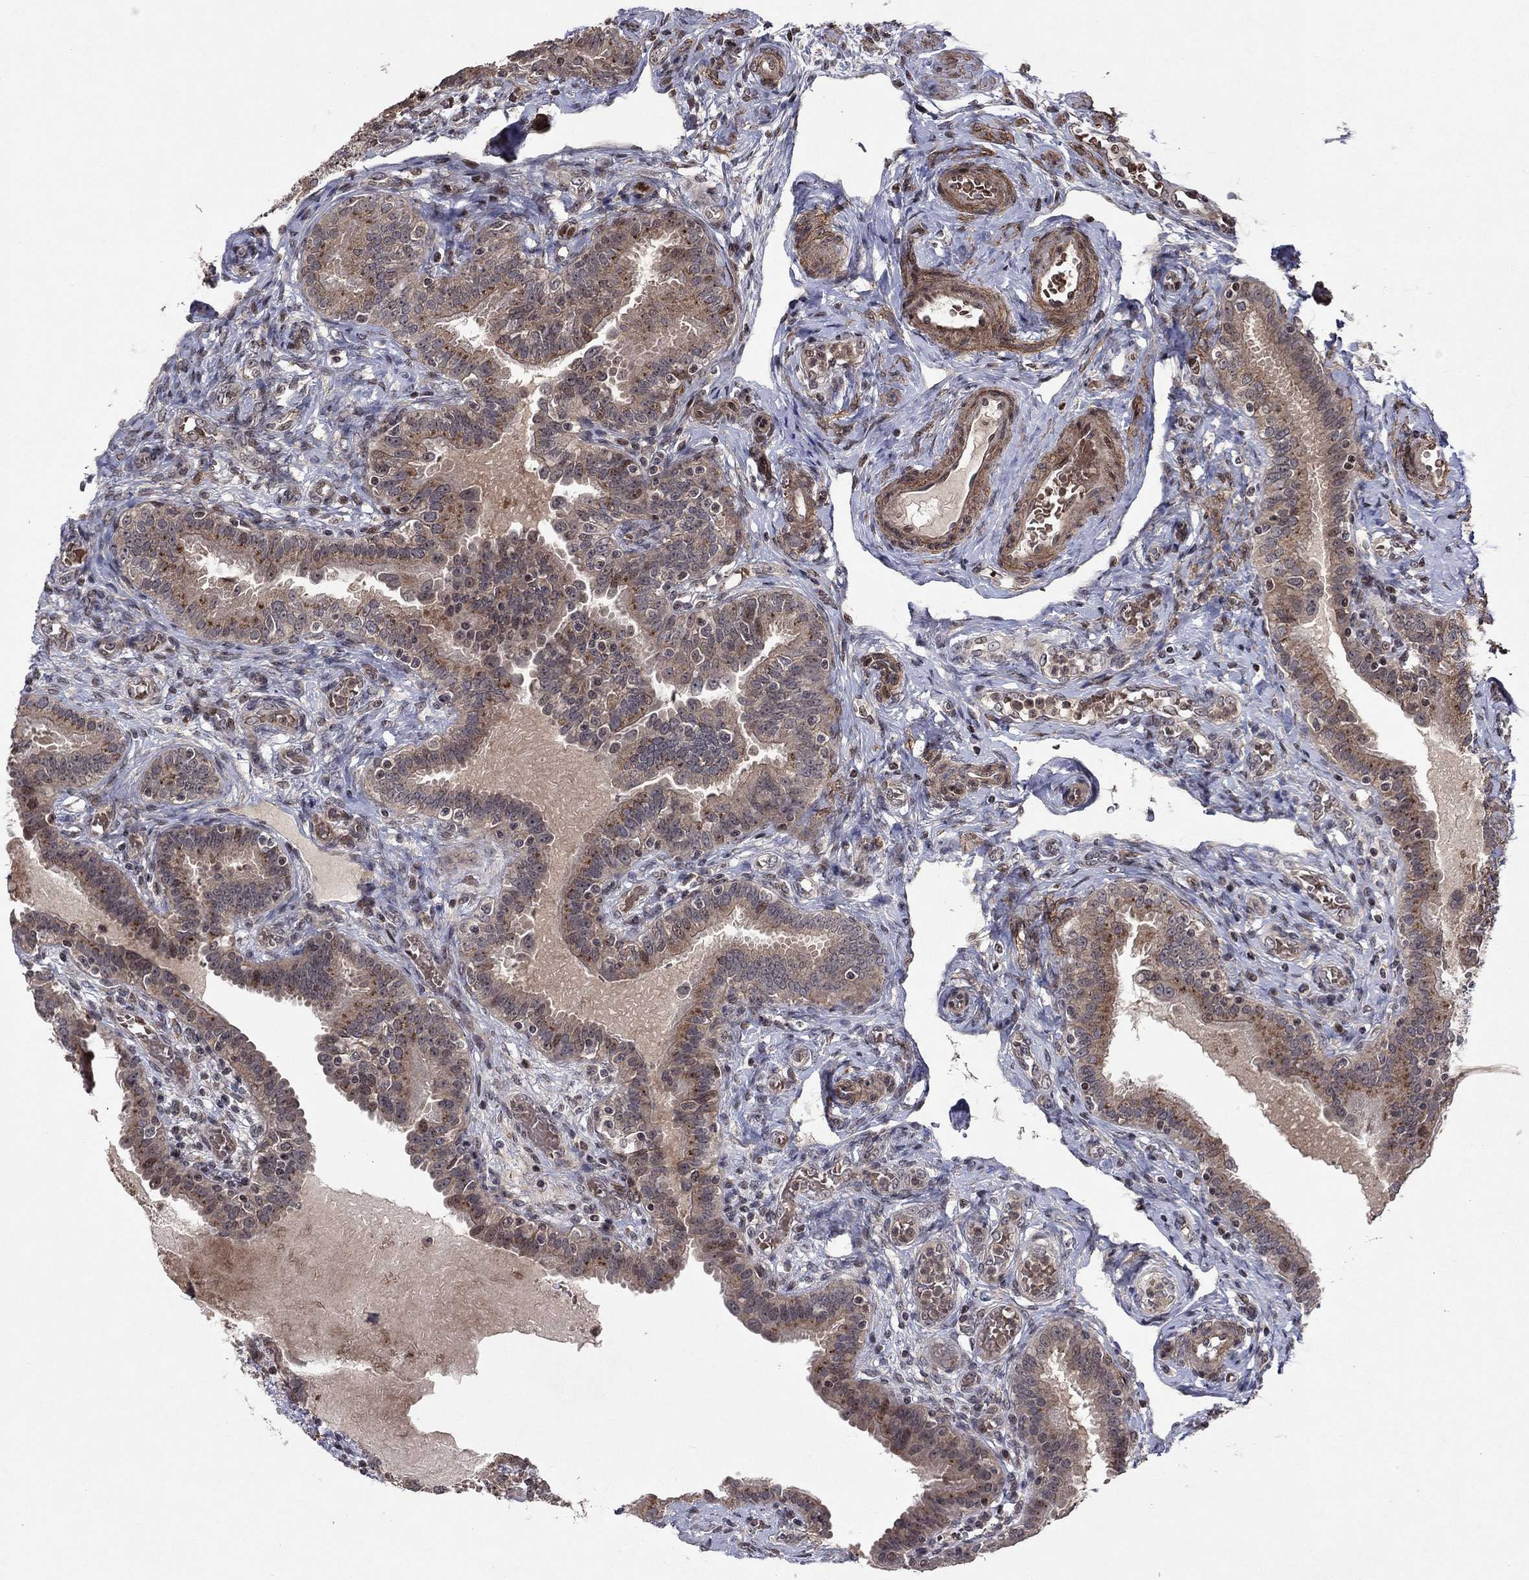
{"staining": {"intensity": "weak", "quantity": ">75%", "location": "cytoplasmic/membranous"}, "tissue": "fallopian tube", "cell_type": "Glandular cells", "image_type": "normal", "snomed": [{"axis": "morphology", "description": "Normal tissue, NOS"}, {"axis": "topography", "description": "Fallopian tube"}, {"axis": "topography", "description": "Ovary"}], "caption": "Brown immunohistochemical staining in benign human fallopian tube exhibits weak cytoplasmic/membranous positivity in about >75% of glandular cells. (Brightfield microscopy of DAB IHC at high magnification).", "gene": "SORBS1", "patient": {"sex": "female", "age": 41}}